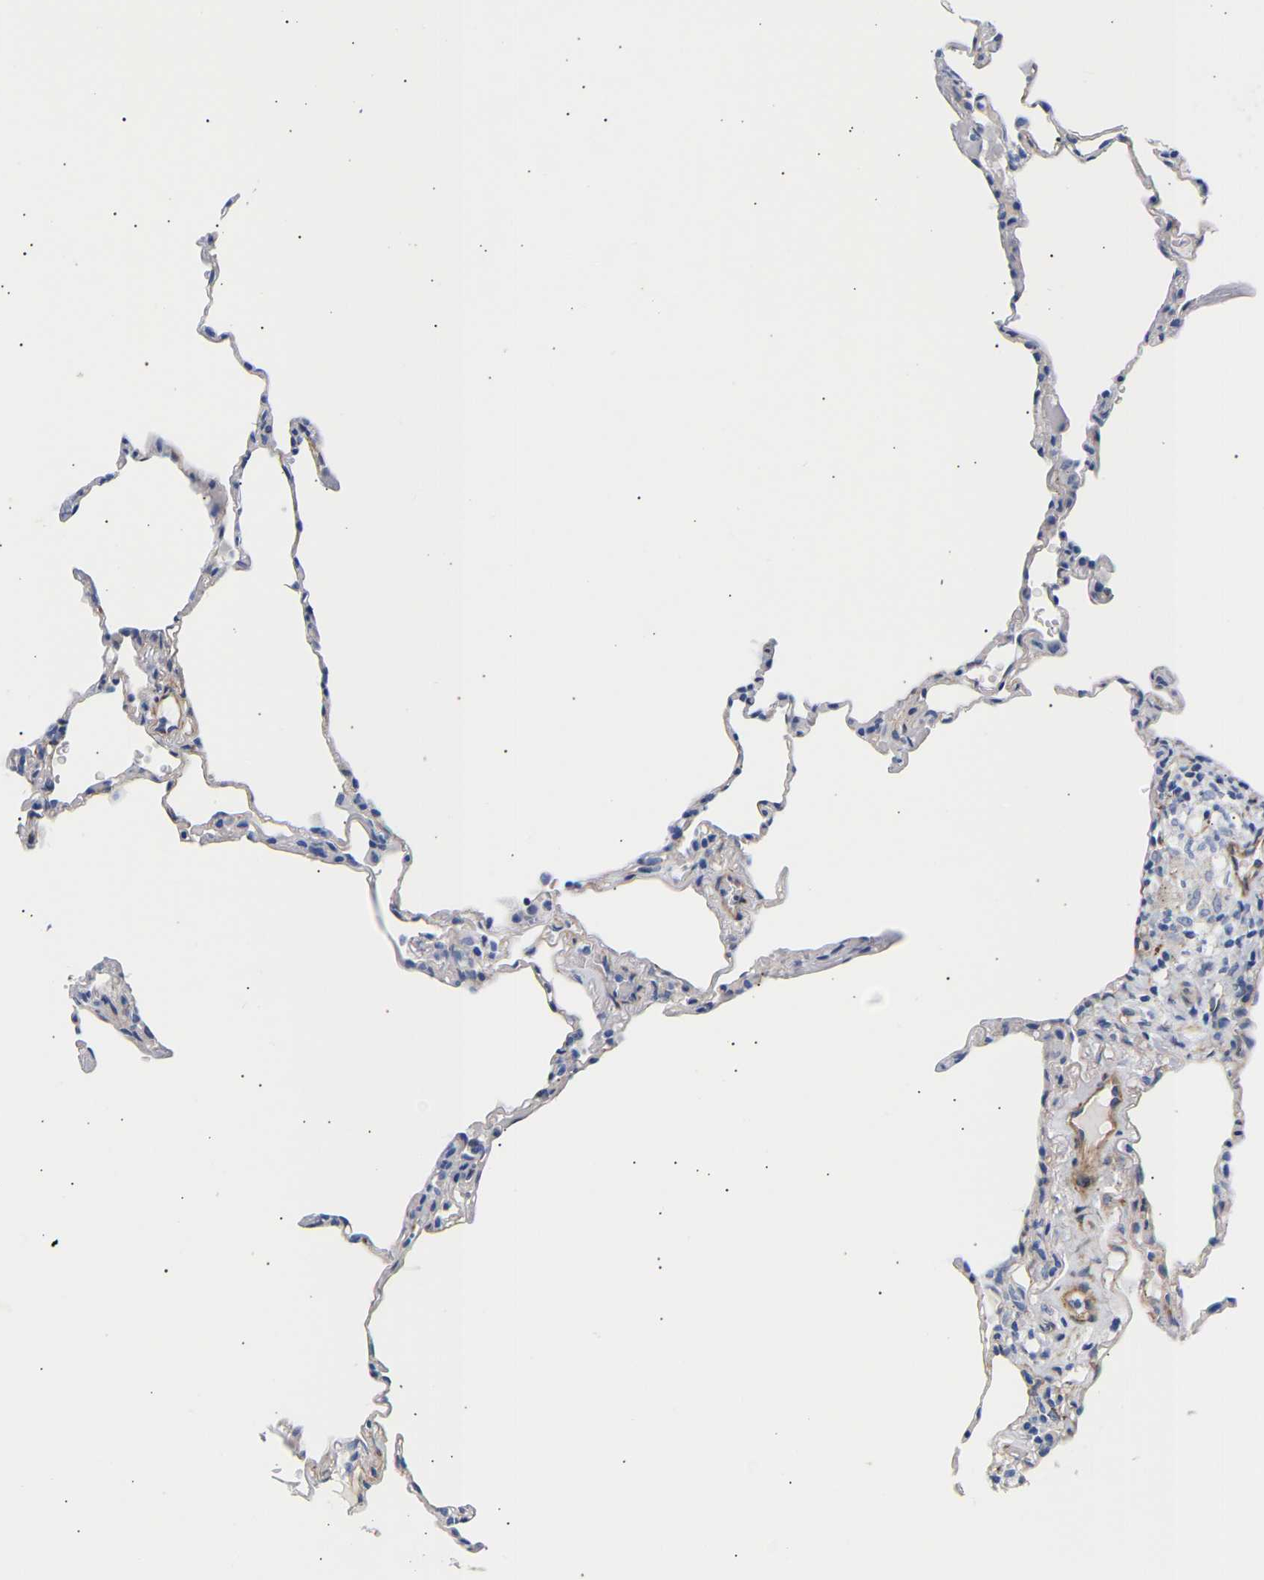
{"staining": {"intensity": "negative", "quantity": "none", "location": "none"}, "tissue": "lung", "cell_type": "Alveolar cells", "image_type": "normal", "snomed": [{"axis": "morphology", "description": "Normal tissue, NOS"}, {"axis": "topography", "description": "Lung"}], "caption": "There is no significant expression in alveolar cells of lung. The staining is performed using DAB (3,3'-diaminobenzidine) brown chromogen with nuclei counter-stained in using hematoxylin.", "gene": "IGFBP7", "patient": {"sex": "male", "age": 59}}